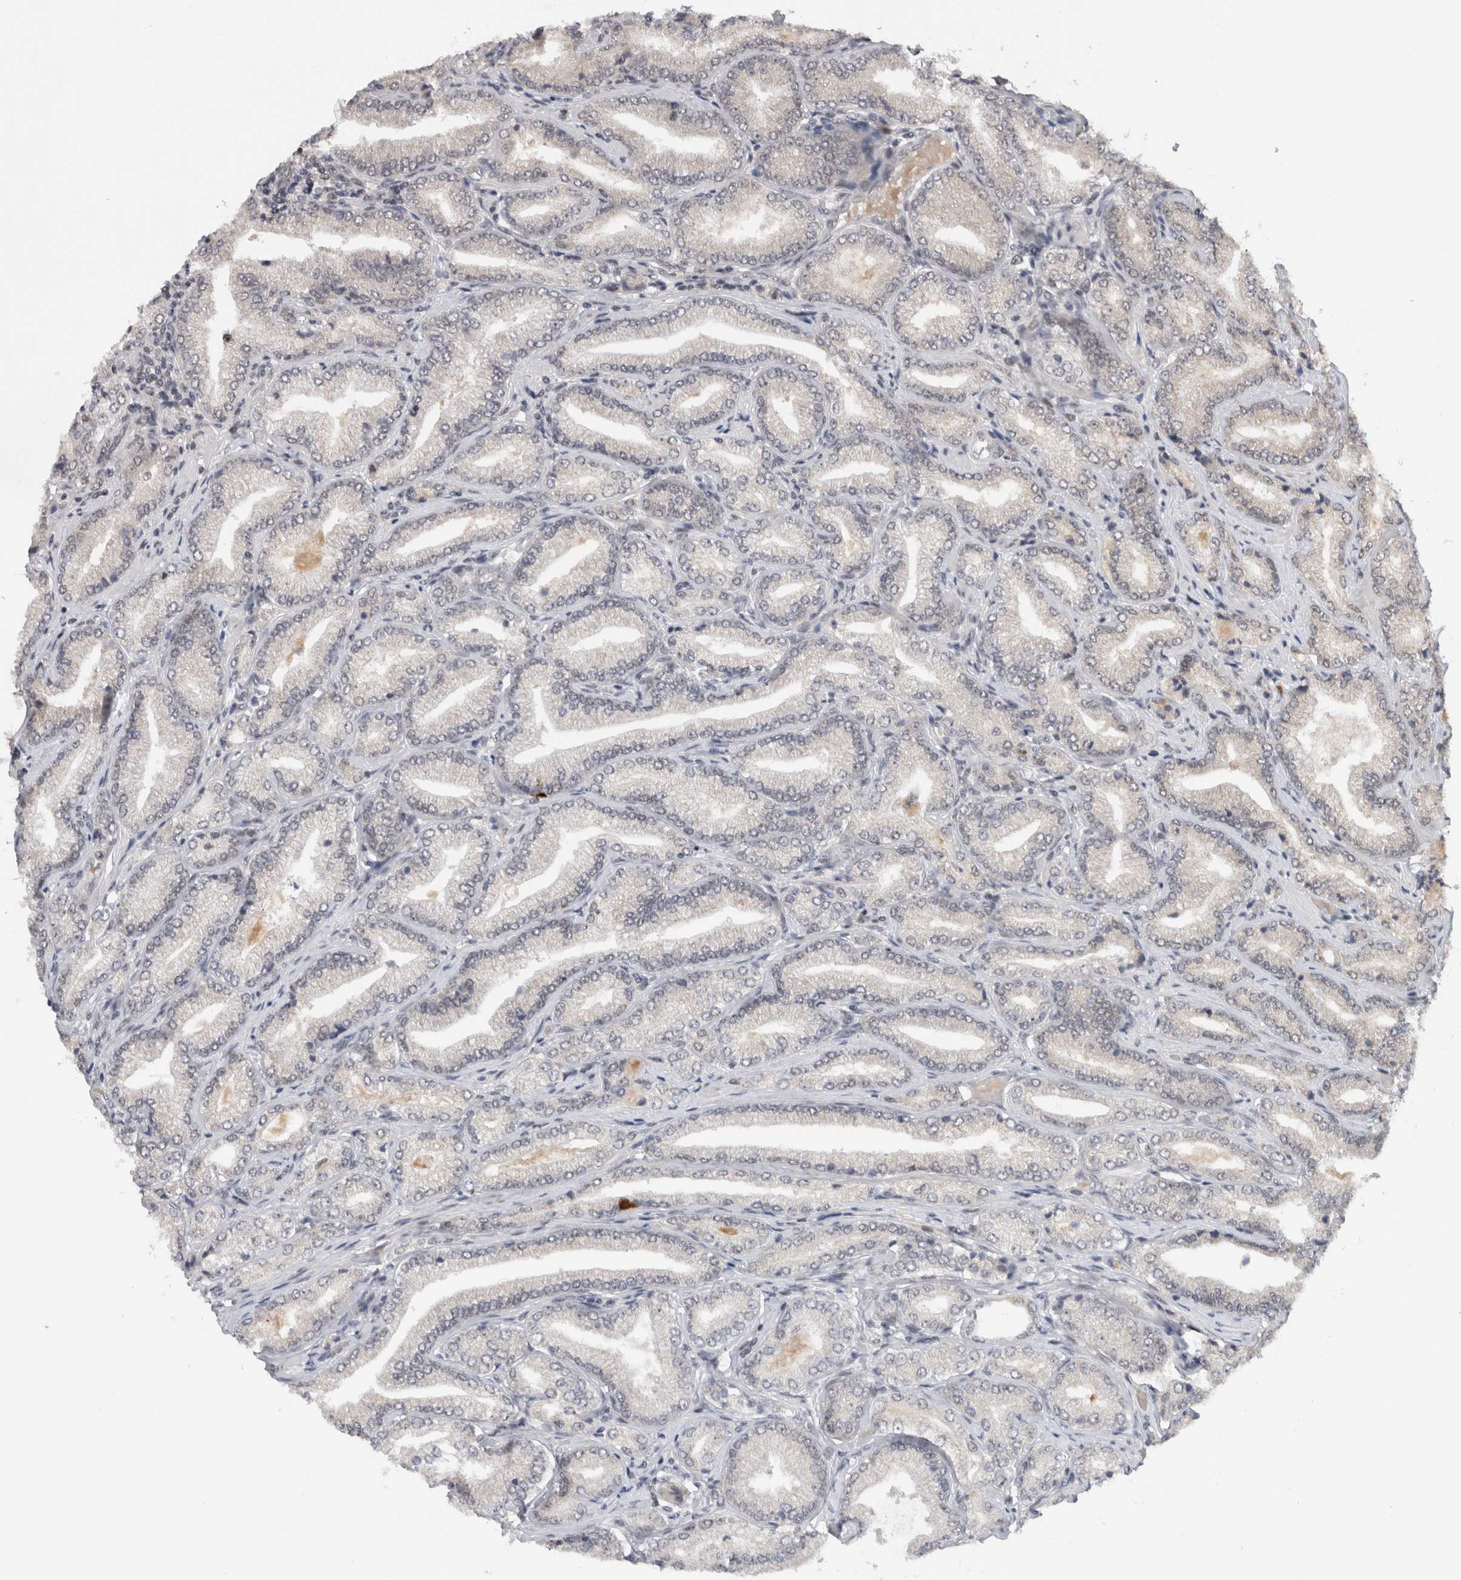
{"staining": {"intensity": "weak", "quantity": "25%-75%", "location": "nuclear"}, "tissue": "prostate cancer", "cell_type": "Tumor cells", "image_type": "cancer", "snomed": [{"axis": "morphology", "description": "Adenocarcinoma, Low grade"}, {"axis": "topography", "description": "Prostate"}], "caption": "Prostate cancer (adenocarcinoma (low-grade)) stained with a protein marker shows weak staining in tumor cells.", "gene": "HESX1", "patient": {"sex": "male", "age": 62}}